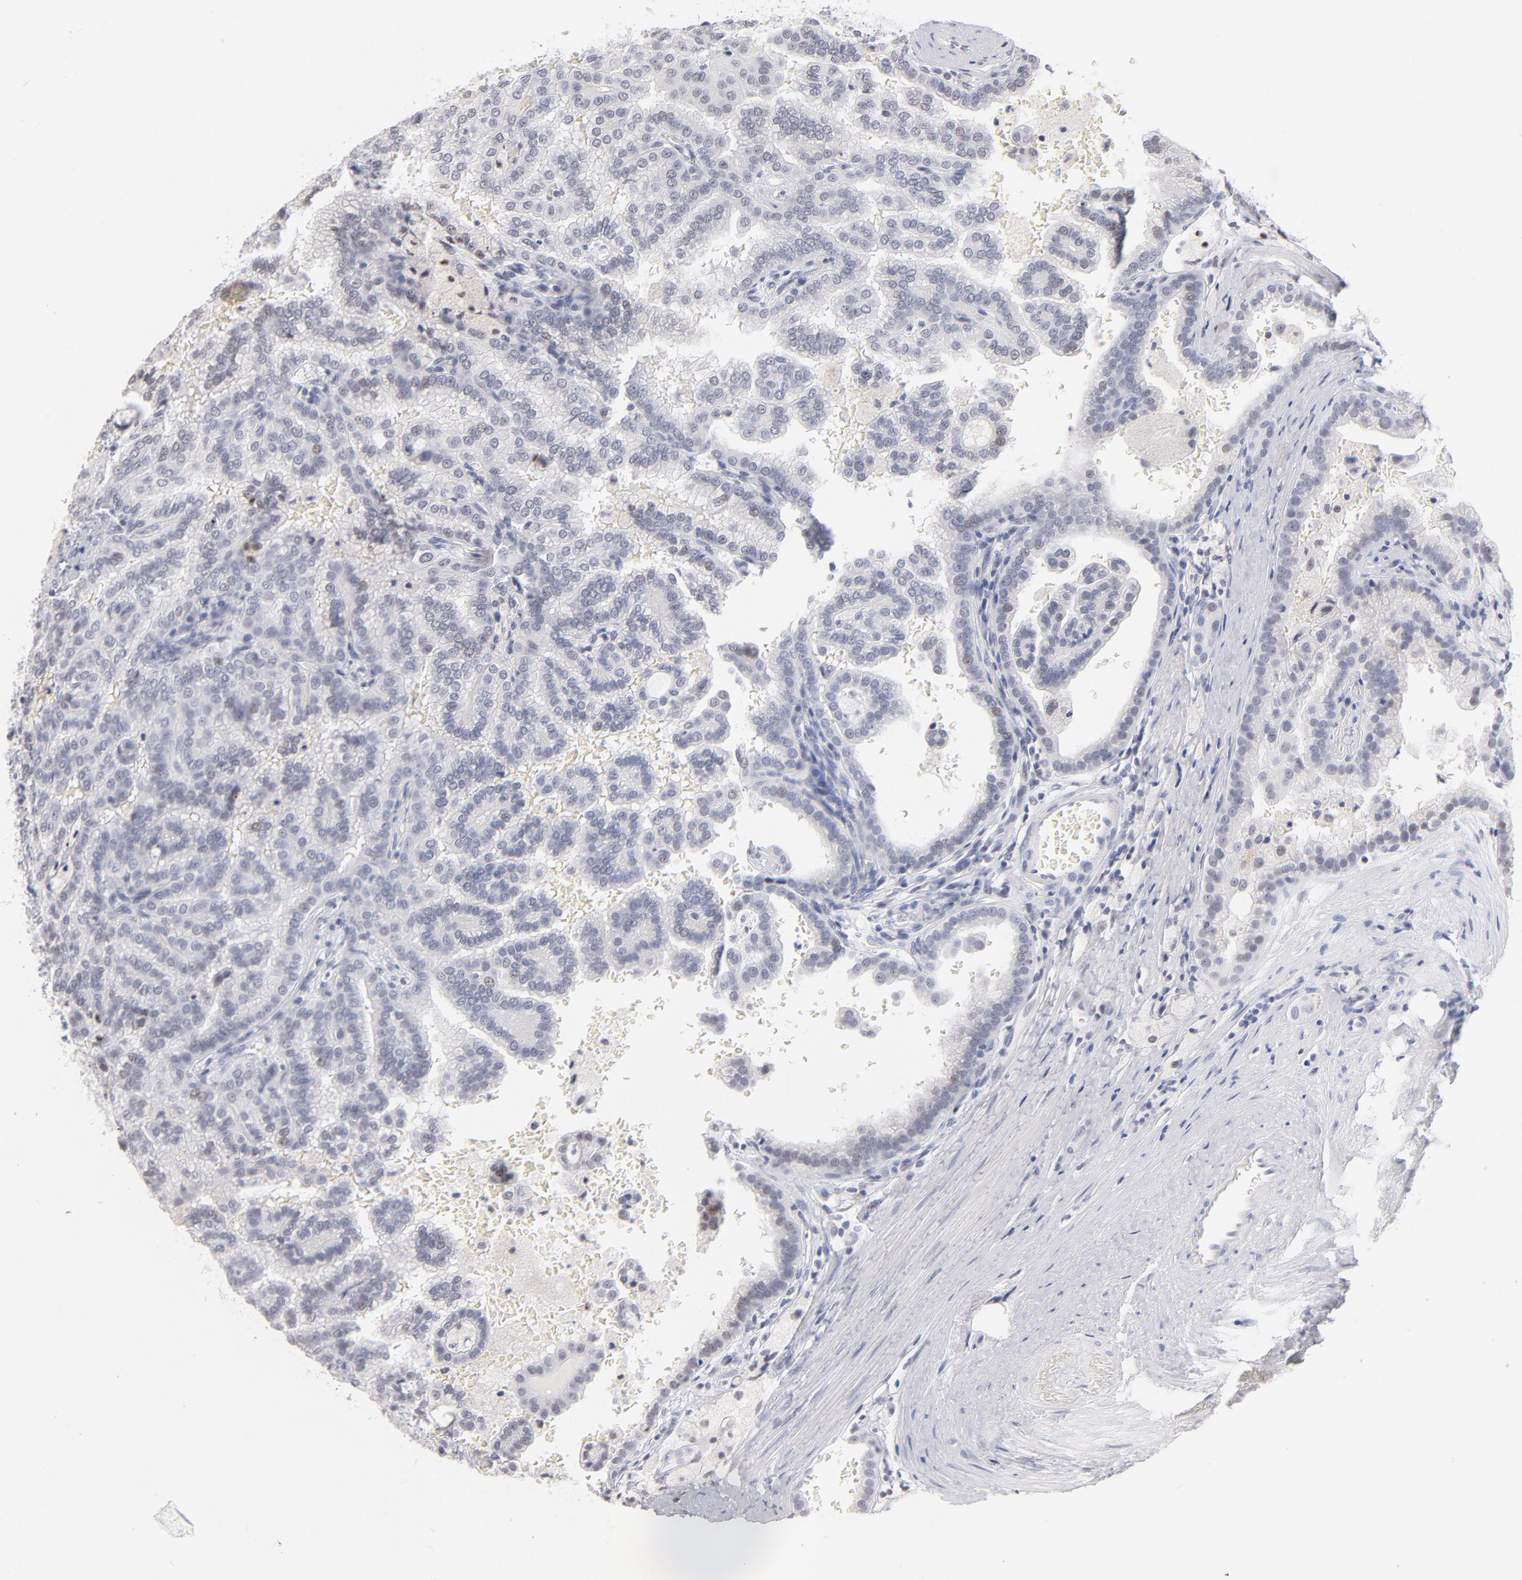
{"staining": {"intensity": "negative", "quantity": "none", "location": "none"}, "tissue": "renal cancer", "cell_type": "Tumor cells", "image_type": "cancer", "snomed": [{"axis": "morphology", "description": "Adenocarcinoma, NOS"}, {"axis": "topography", "description": "Kidney"}], "caption": "Immunohistochemistry (IHC) photomicrograph of renal cancer stained for a protein (brown), which displays no expression in tumor cells.", "gene": "KHNYN", "patient": {"sex": "male", "age": 61}}